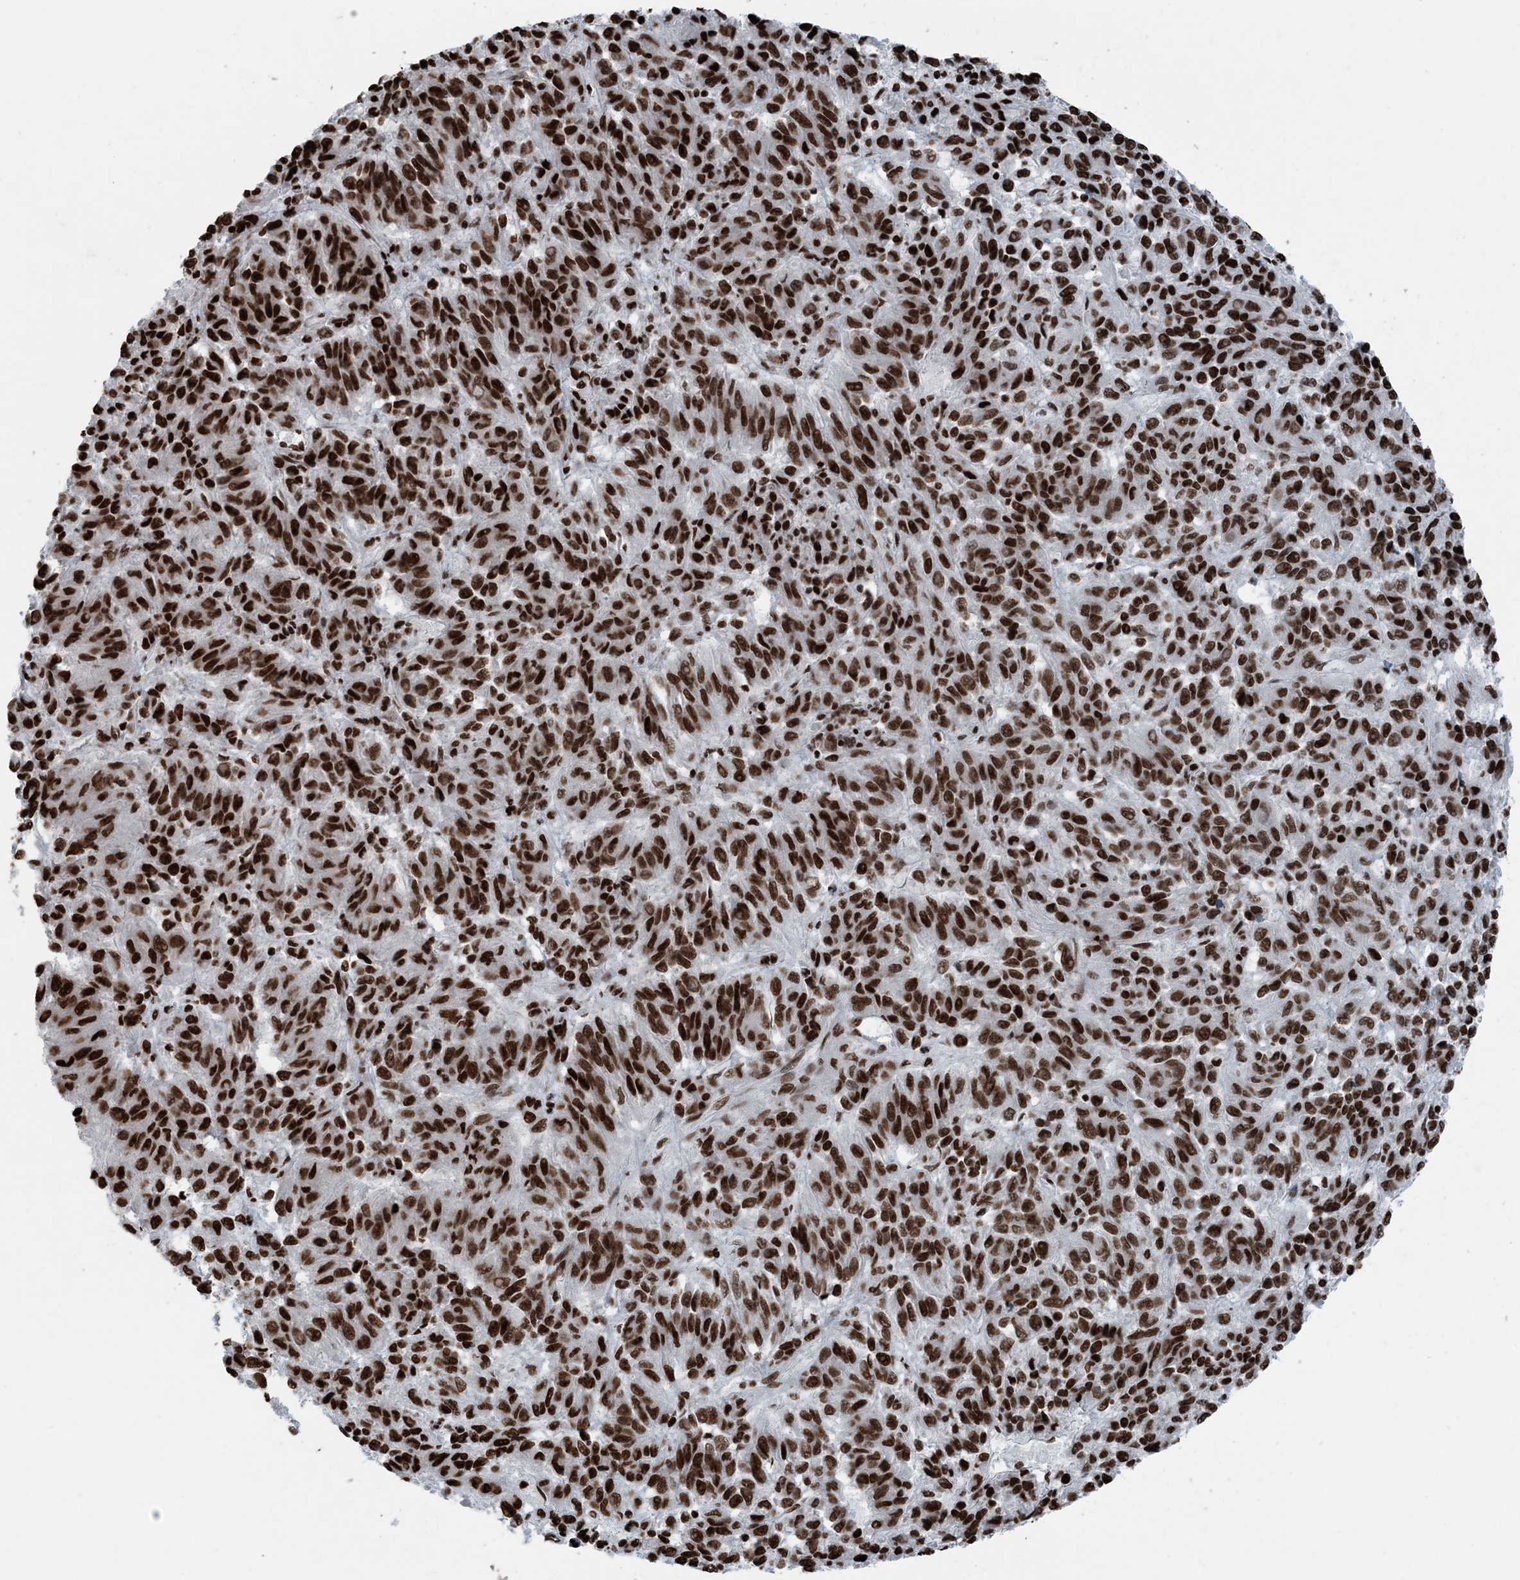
{"staining": {"intensity": "strong", "quantity": ">75%", "location": "nuclear"}, "tissue": "melanoma", "cell_type": "Tumor cells", "image_type": "cancer", "snomed": [{"axis": "morphology", "description": "Malignant melanoma, Metastatic site"}, {"axis": "topography", "description": "Lung"}], "caption": "Immunohistochemical staining of malignant melanoma (metastatic site) exhibits high levels of strong nuclear protein staining in about >75% of tumor cells.", "gene": "H3-3B", "patient": {"sex": "male", "age": 64}}